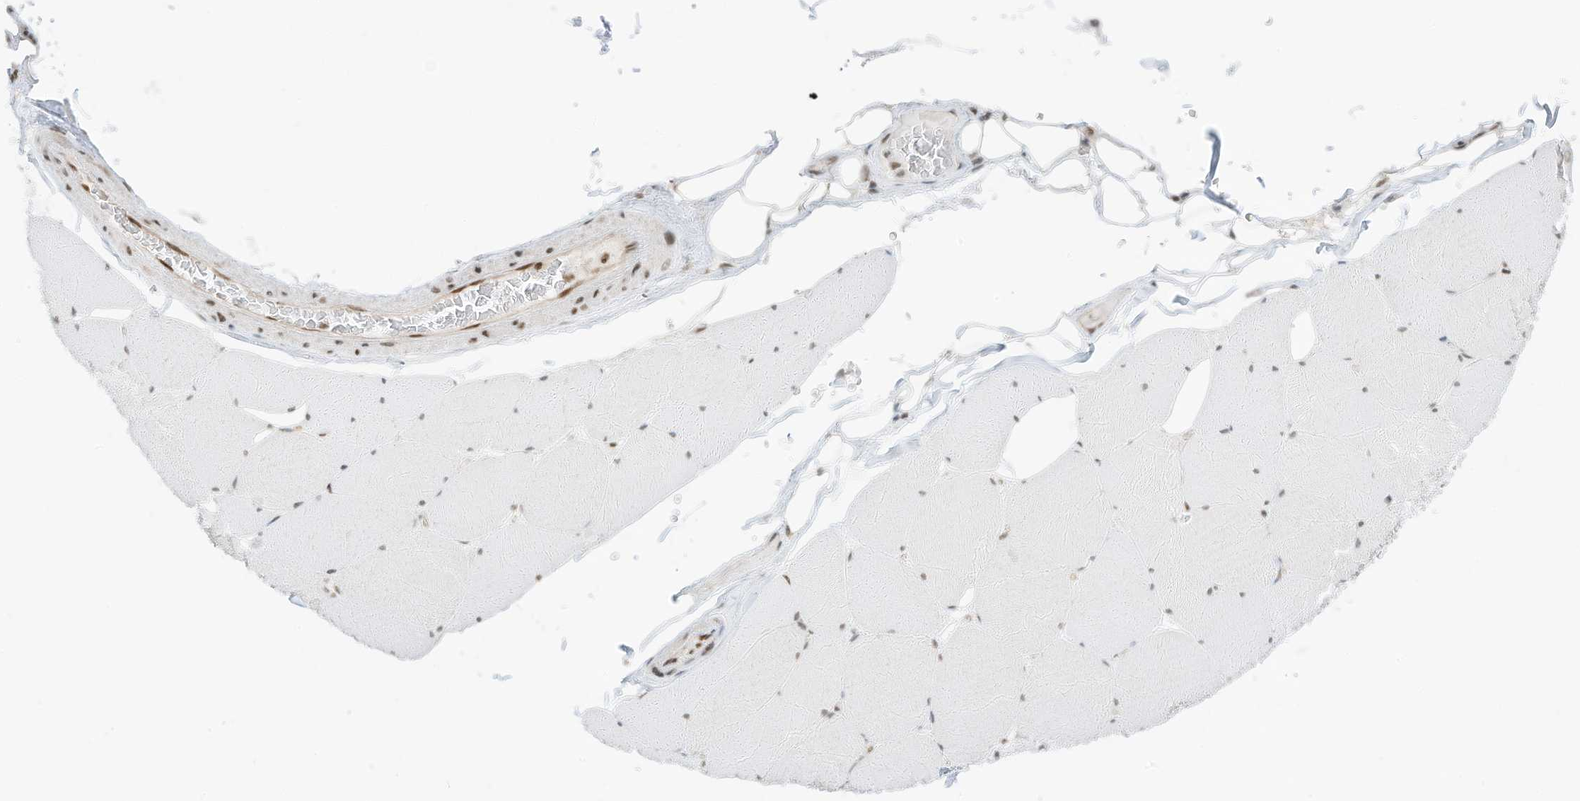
{"staining": {"intensity": "weak", "quantity": "25%-75%", "location": "nuclear"}, "tissue": "skeletal muscle", "cell_type": "Myocytes", "image_type": "normal", "snomed": [{"axis": "morphology", "description": "Normal tissue, NOS"}, {"axis": "topography", "description": "Skeletal muscle"}, {"axis": "topography", "description": "Head-Neck"}], "caption": "Immunohistochemistry (DAB (3,3'-diaminobenzidine)) staining of normal skeletal muscle shows weak nuclear protein expression in about 25%-75% of myocytes.", "gene": "AURKAIP1", "patient": {"sex": "male", "age": 66}}